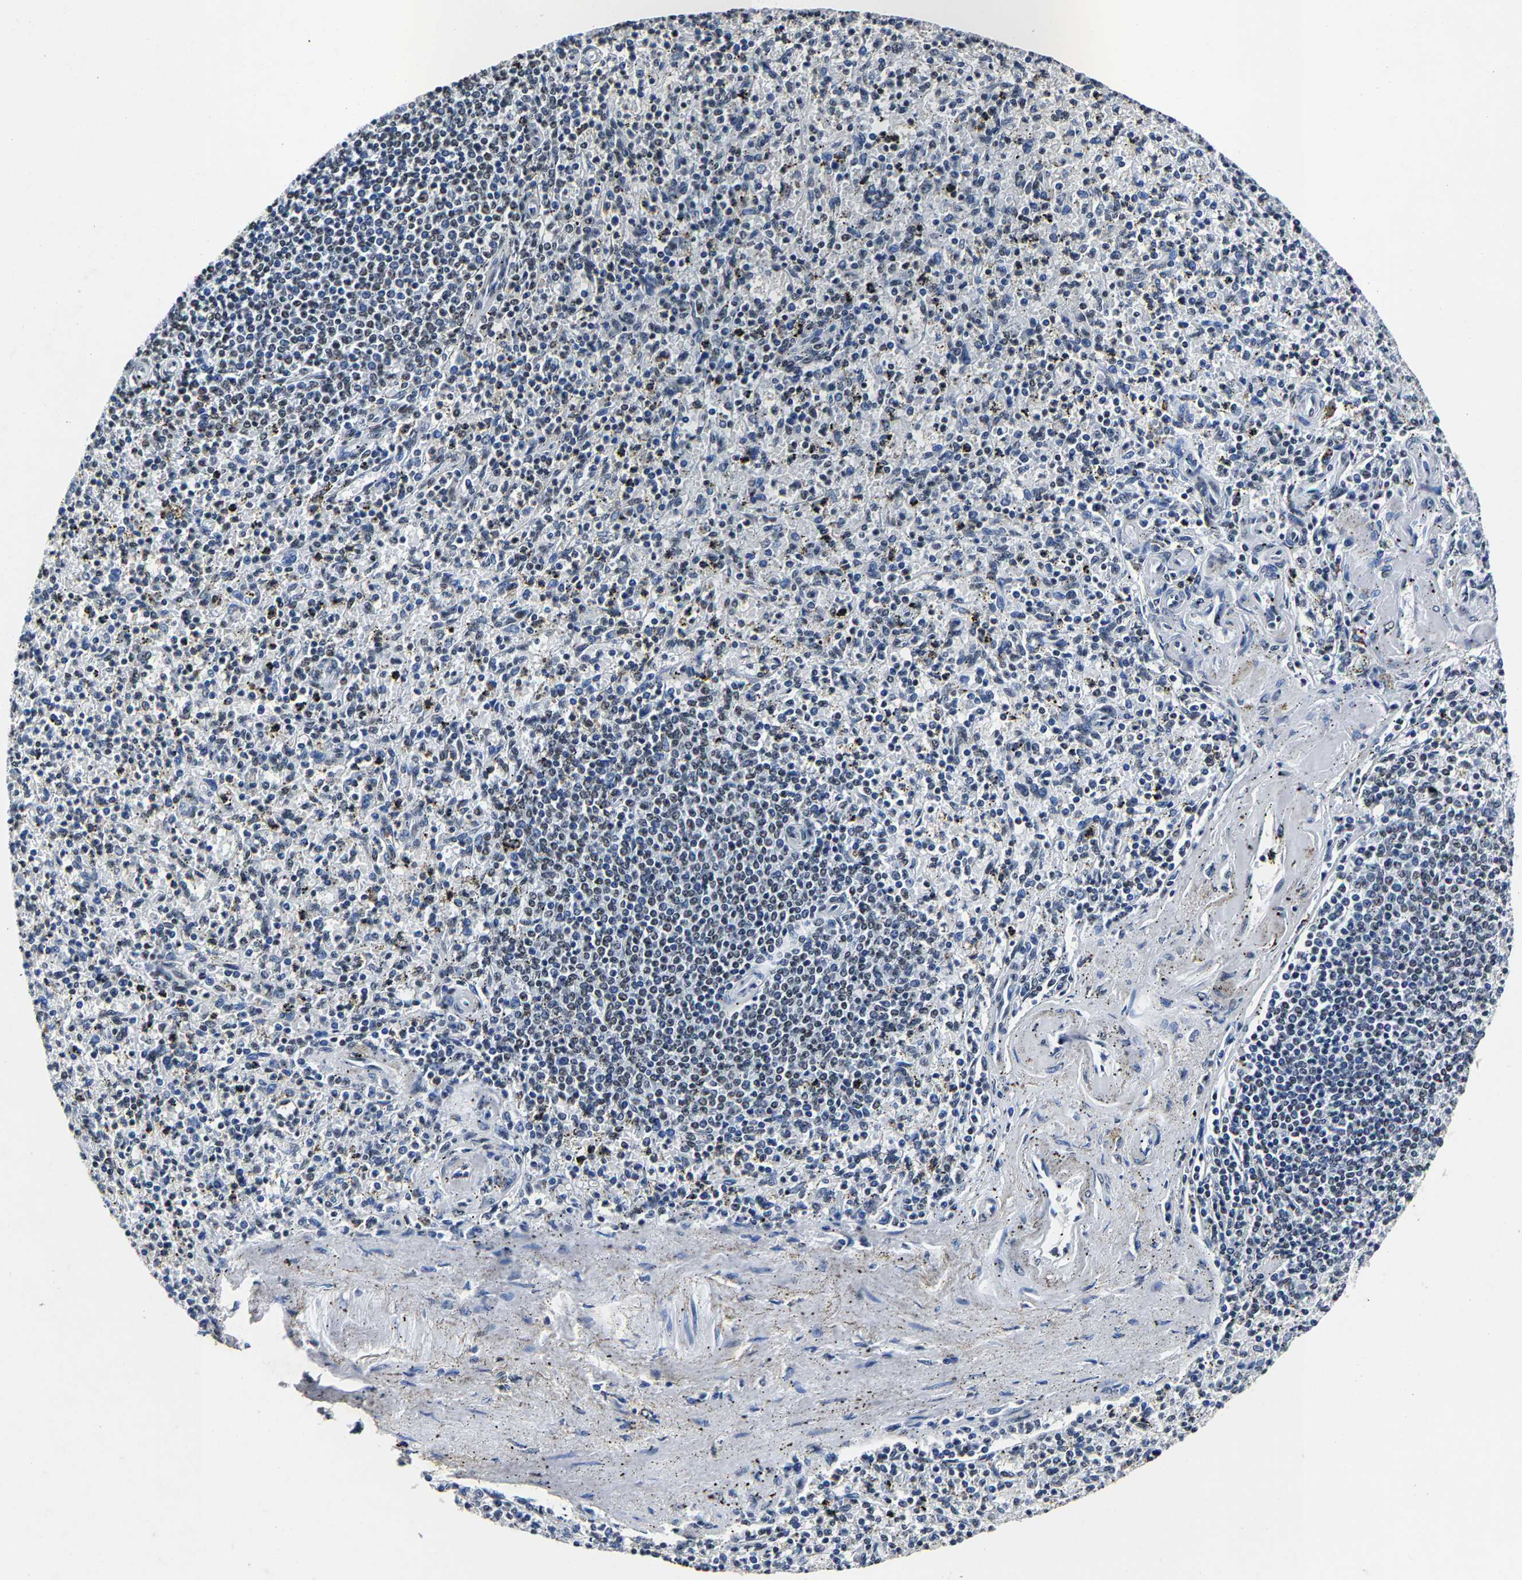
{"staining": {"intensity": "negative", "quantity": "none", "location": "none"}, "tissue": "spleen", "cell_type": "Cells in red pulp", "image_type": "normal", "snomed": [{"axis": "morphology", "description": "Normal tissue, NOS"}, {"axis": "topography", "description": "Spleen"}], "caption": "DAB (3,3'-diaminobenzidine) immunohistochemical staining of unremarkable human spleen displays no significant positivity in cells in red pulp.", "gene": "RBM45", "patient": {"sex": "male", "age": 72}}